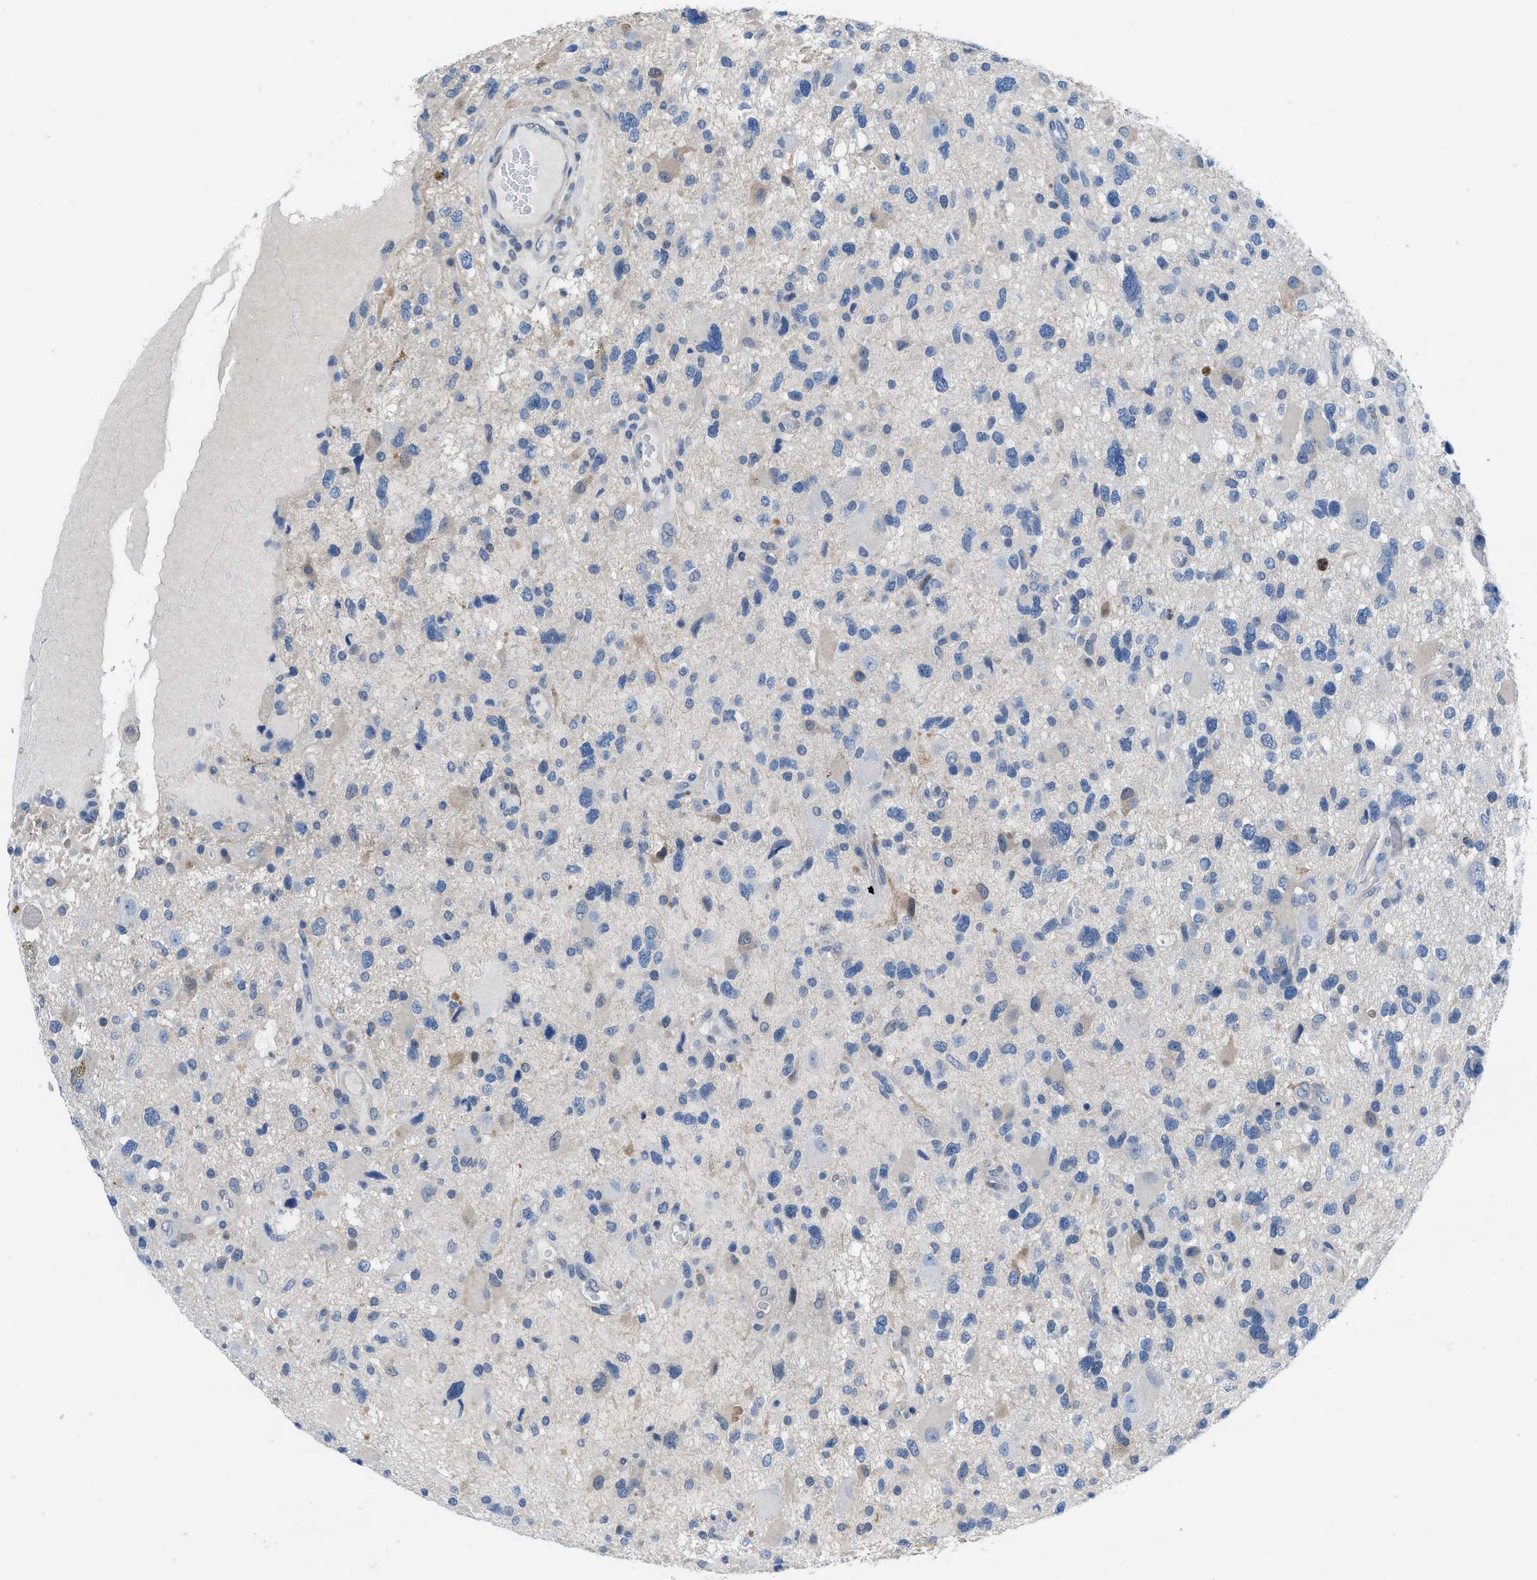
{"staining": {"intensity": "negative", "quantity": "none", "location": "none"}, "tissue": "glioma", "cell_type": "Tumor cells", "image_type": "cancer", "snomed": [{"axis": "morphology", "description": "Glioma, malignant, High grade"}, {"axis": "topography", "description": "Brain"}], "caption": "DAB (3,3'-diaminobenzidine) immunohistochemical staining of glioma demonstrates no significant staining in tumor cells.", "gene": "NUDT5", "patient": {"sex": "male", "age": 33}}